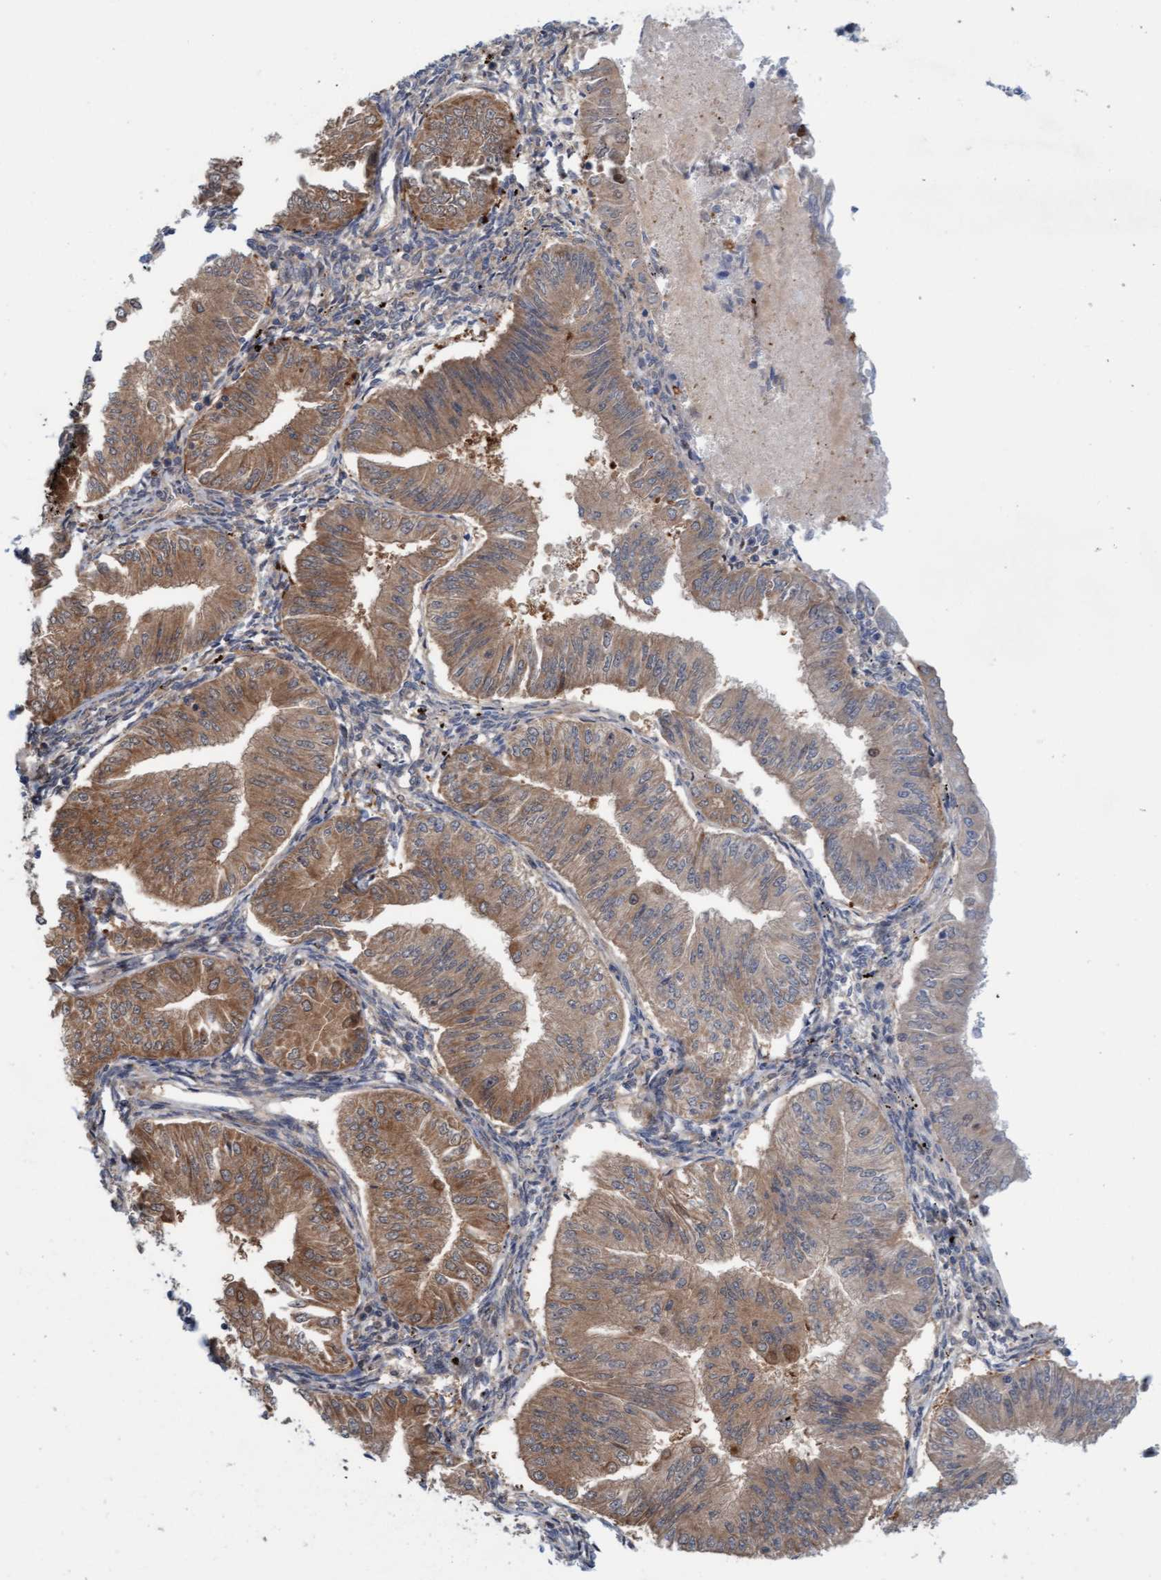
{"staining": {"intensity": "moderate", "quantity": ">75%", "location": "cytoplasmic/membranous"}, "tissue": "endometrial cancer", "cell_type": "Tumor cells", "image_type": "cancer", "snomed": [{"axis": "morphology", "description": "Normal tissue, NOS"}, {"axis": "morphology", "description": "Adenocarcinoma, NOS"}, {"axis": "topography", "description": "Endometrium"}], "caption": "Immunohistochemistry (IHC) (DAB (3,3'-diaminobenzidine)) staining of human endometrial cancer (adenocarcinoma) shows moderate cytoplasmic/membranous protein positivity in about >75% of tumor cells. (brown staining indicates protein expression, while blue staining denotes nuclei).", "gene": "KLHL25", "patient": {"sex": "female", "age": 53}}